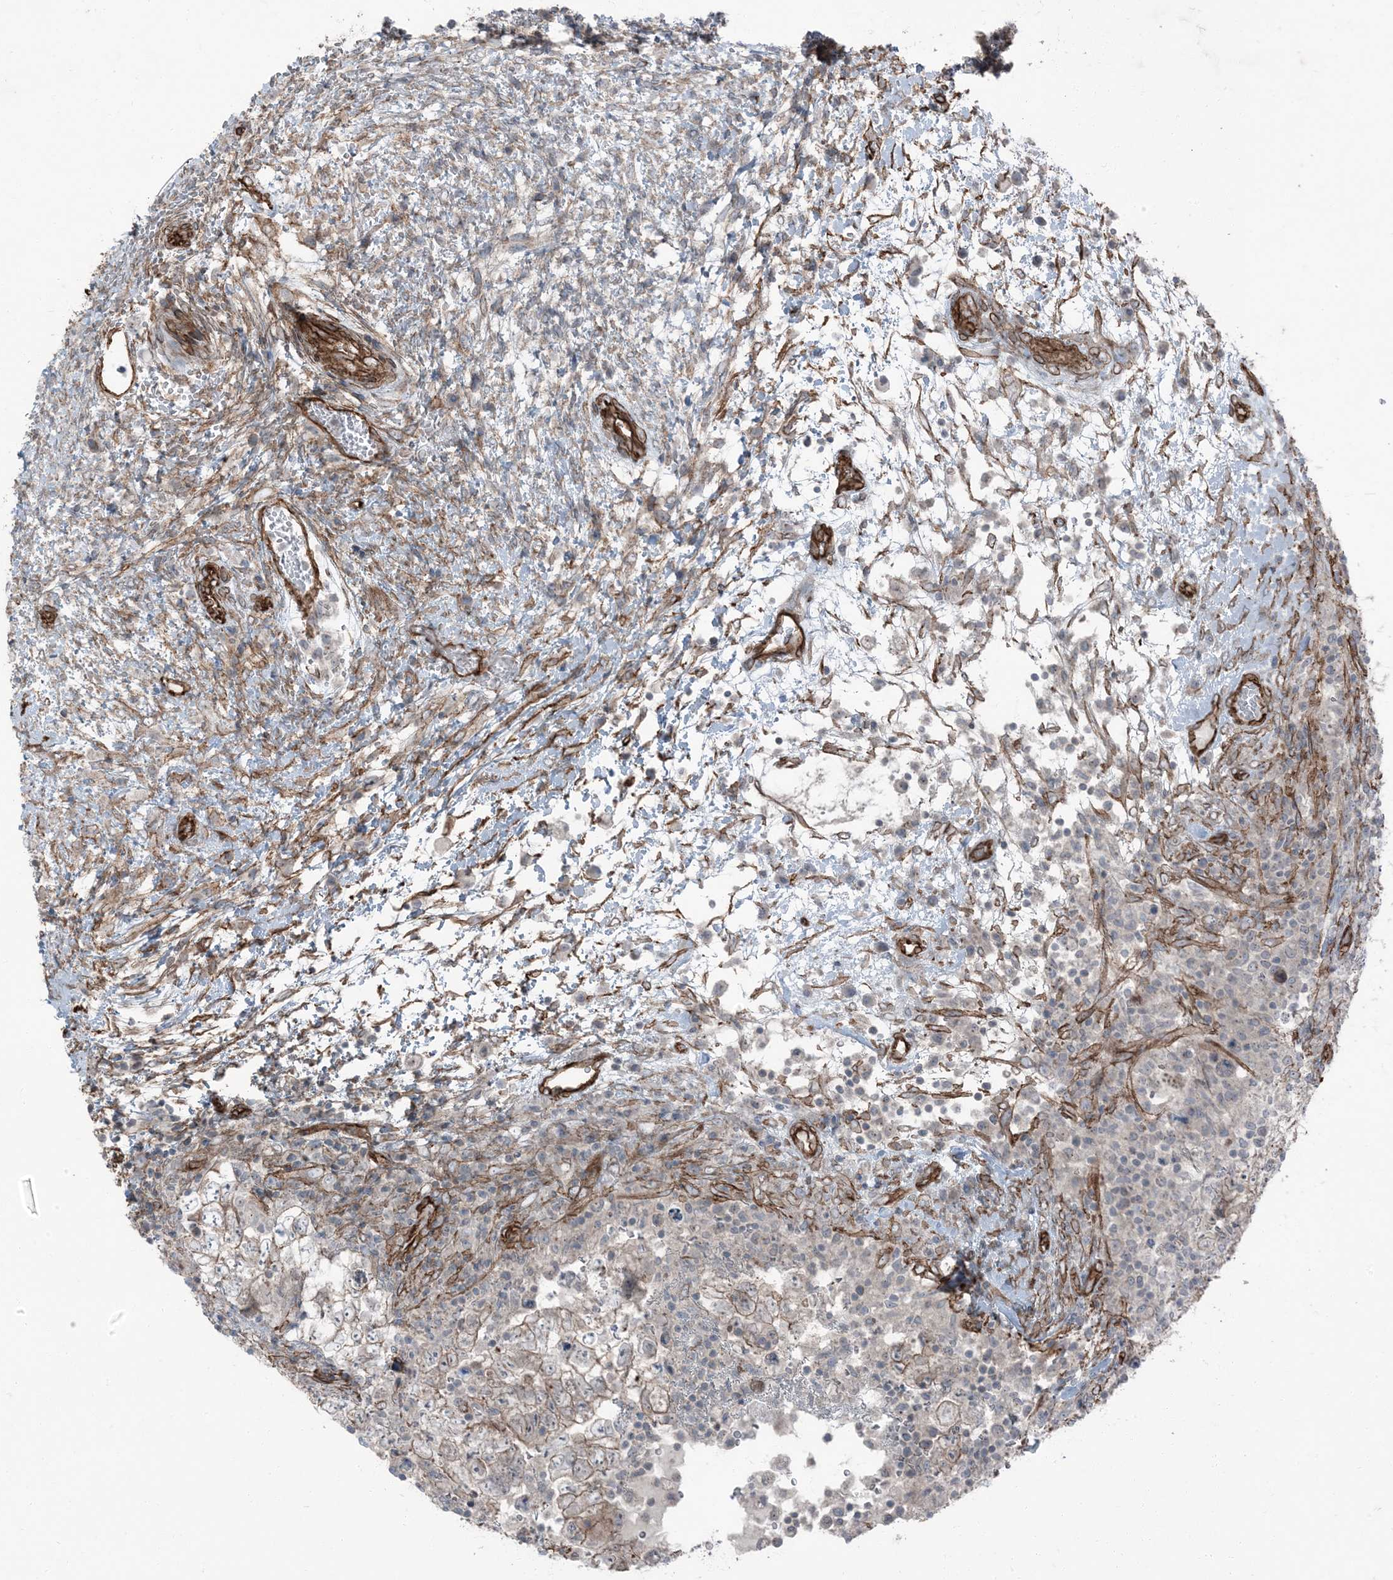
{"staining": {"intensity": "weak", "quantity": "25%-75%", "location": "cytoplasmic/membranous"}, "tissue": "testis cancer", "cell_type": "Tumor cells", "image_type": "cancer", "snomed": [{"axis": "morphology", "description": "Carcinoma, Embryonal, NOS"}, {"axis": "topography", "description": "Testis"}], "caption": "Protein expression analysis of testis cancer (embryonal carcinoma) displays weak cytoplasmic/membranous expression in approximately 25%-75% of tumor cells. (DAB (3,3'-diaminobenzidine) IHC with brightfield microscopy, high magnification).", "gene": "ZFP90", "patient": {"sex": "male", "age": 37}}